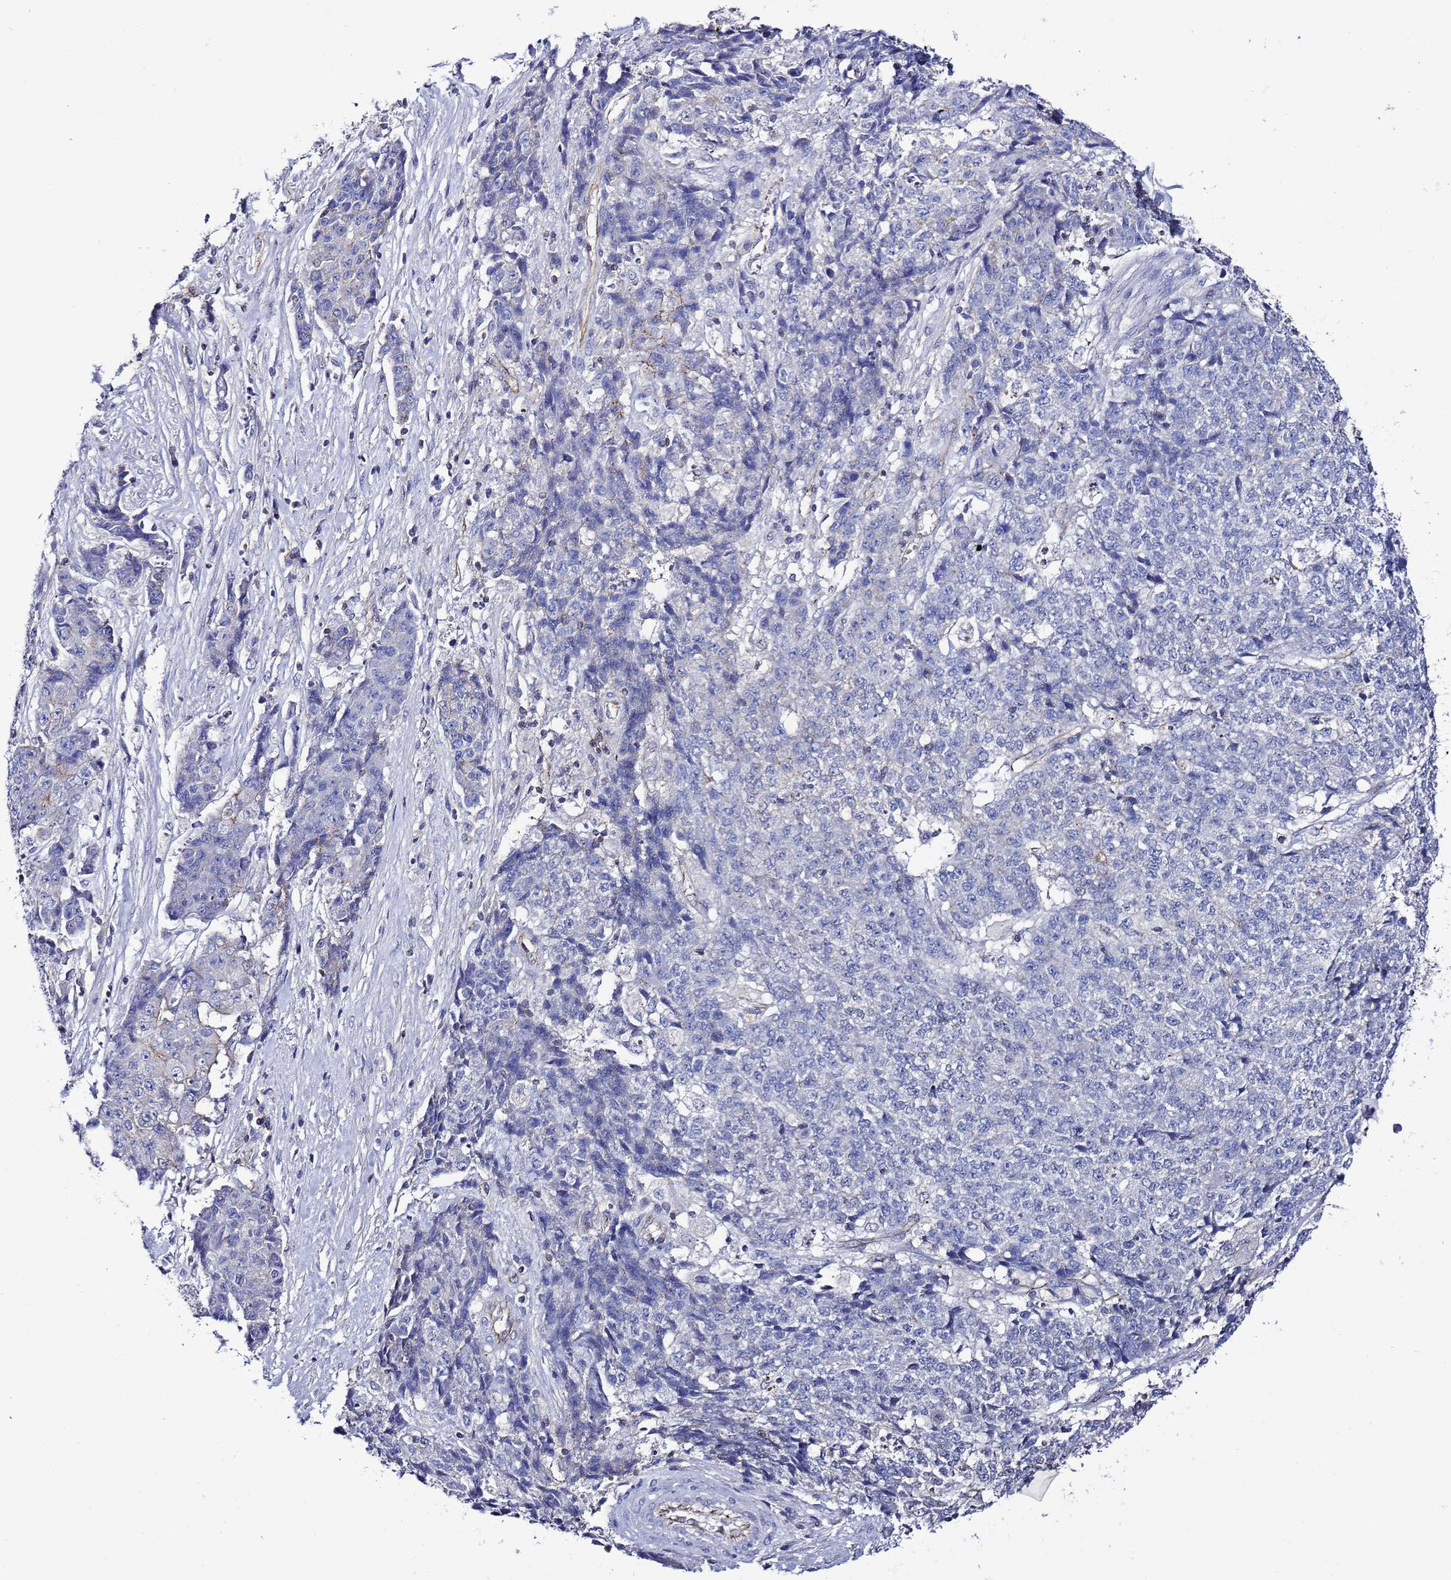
{"staining": {"intensity": "negative", "quantity": "none", "location": "none"}, "tissue": "ovarian cancer", "cell_type": "Tumor cells", "image_type": "cancer", "snomed": [{"axis": "morphology", "description": "Carcinoma, endometroid"}, {"axis": "topography", "description": "Ovary"}], "caption": "Protein analysis of ovarian cancer shows no significant staining in tumor cells.", "gene": "TENM3", "patient": {"sex": "female", "age": 42}}